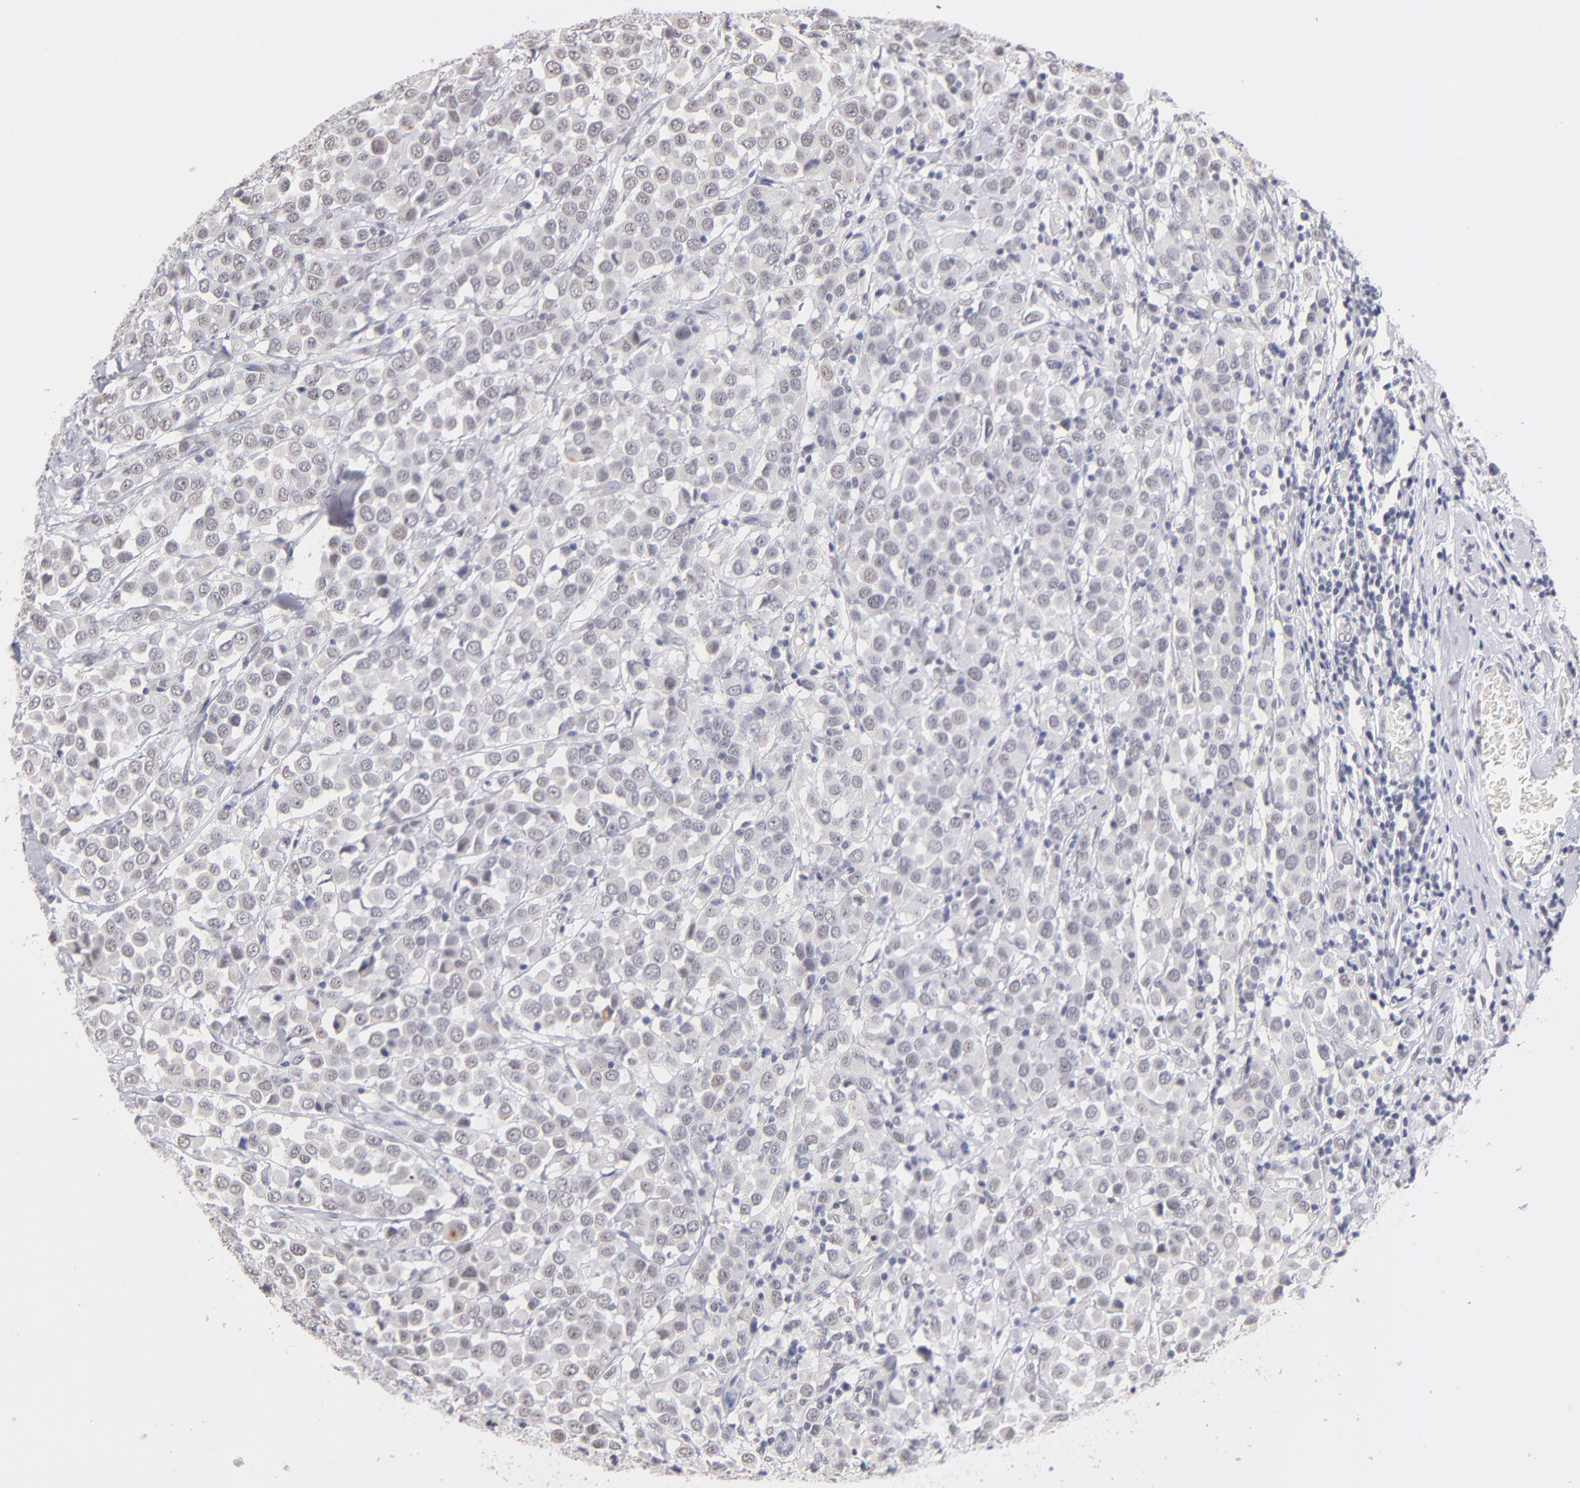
{"staining": {"intensity": "weak", "quantity": "25%-75%", "location": "nuclear"}, "tissue": "breast cancer", "cell_type": "Tumor cells", "image_type": "cancer", "snomed": [{"axis": "morphology", "description": "Duct carcinoma"}, {"axis": "topography", "description": "Breast"}], "caption": "Immunohistochemical staining of breast cancer reveals low levels of weak nuclear protein staining in approximately 25%-75% of tumor cells.", "gene": "TEX11", "patient": {"sex": "female", "age": 61}}